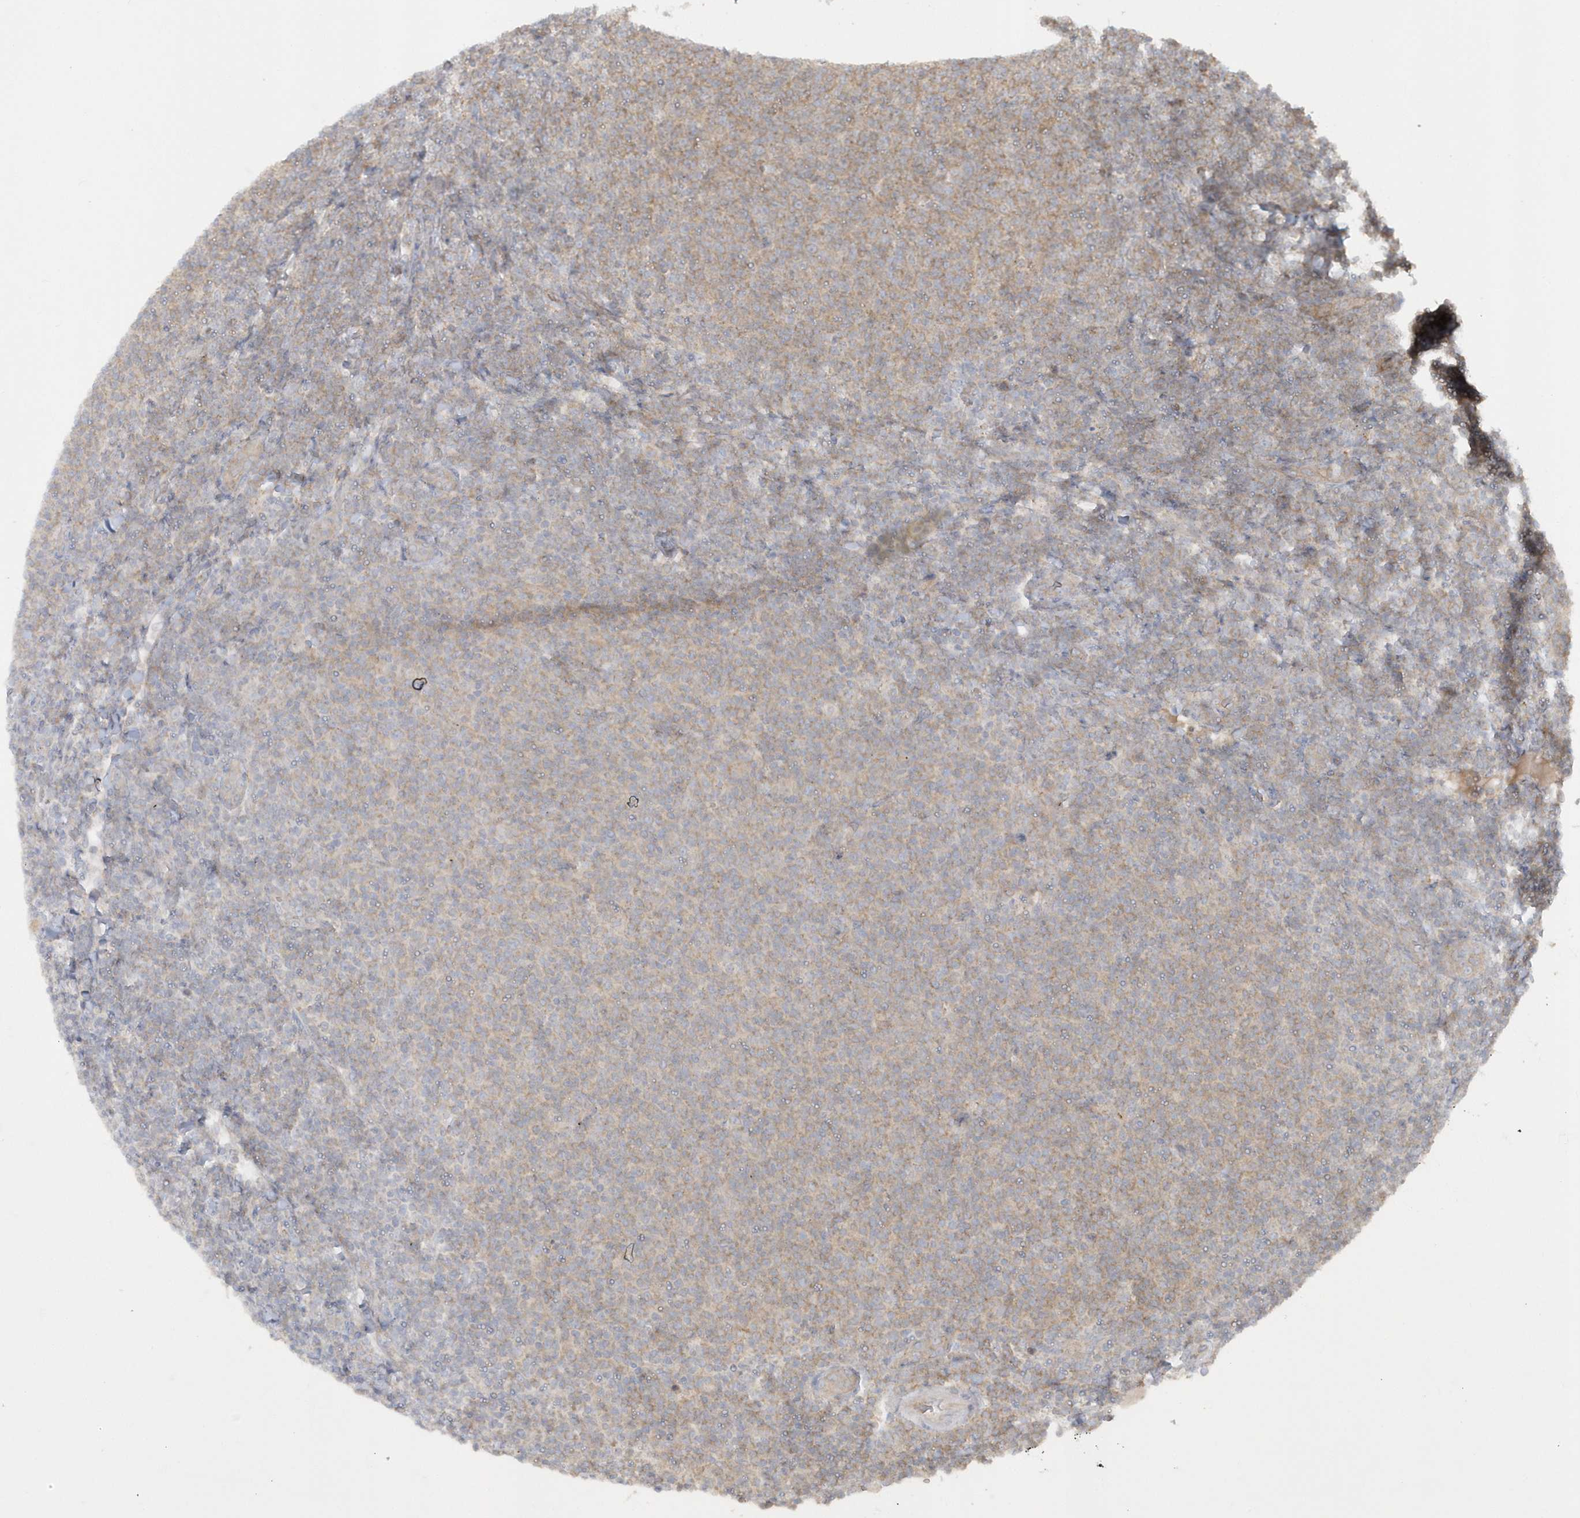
{"staining": {"intensity": "moderate", "quantity": "25%-75%", "location": "cytoplasmic/membranous"}, "tissue": "lymphoma", "cell_type": "Tumor cells", "image_type": "cancer", "snomed": [{"axis": "morphology", "description": "Malignant lymphoma, non-Hodgkin's type, Low grade"}, {"axis": "topography", "description": "Lymph node"}], "caption": "The histopathology image displays a brown stain indicating the presence of a protein in the cytoplasmic/membranous of tumor cells in lymphoma.", "gene": "STIM2", "patient": {"sex": "male", "age": 66}}